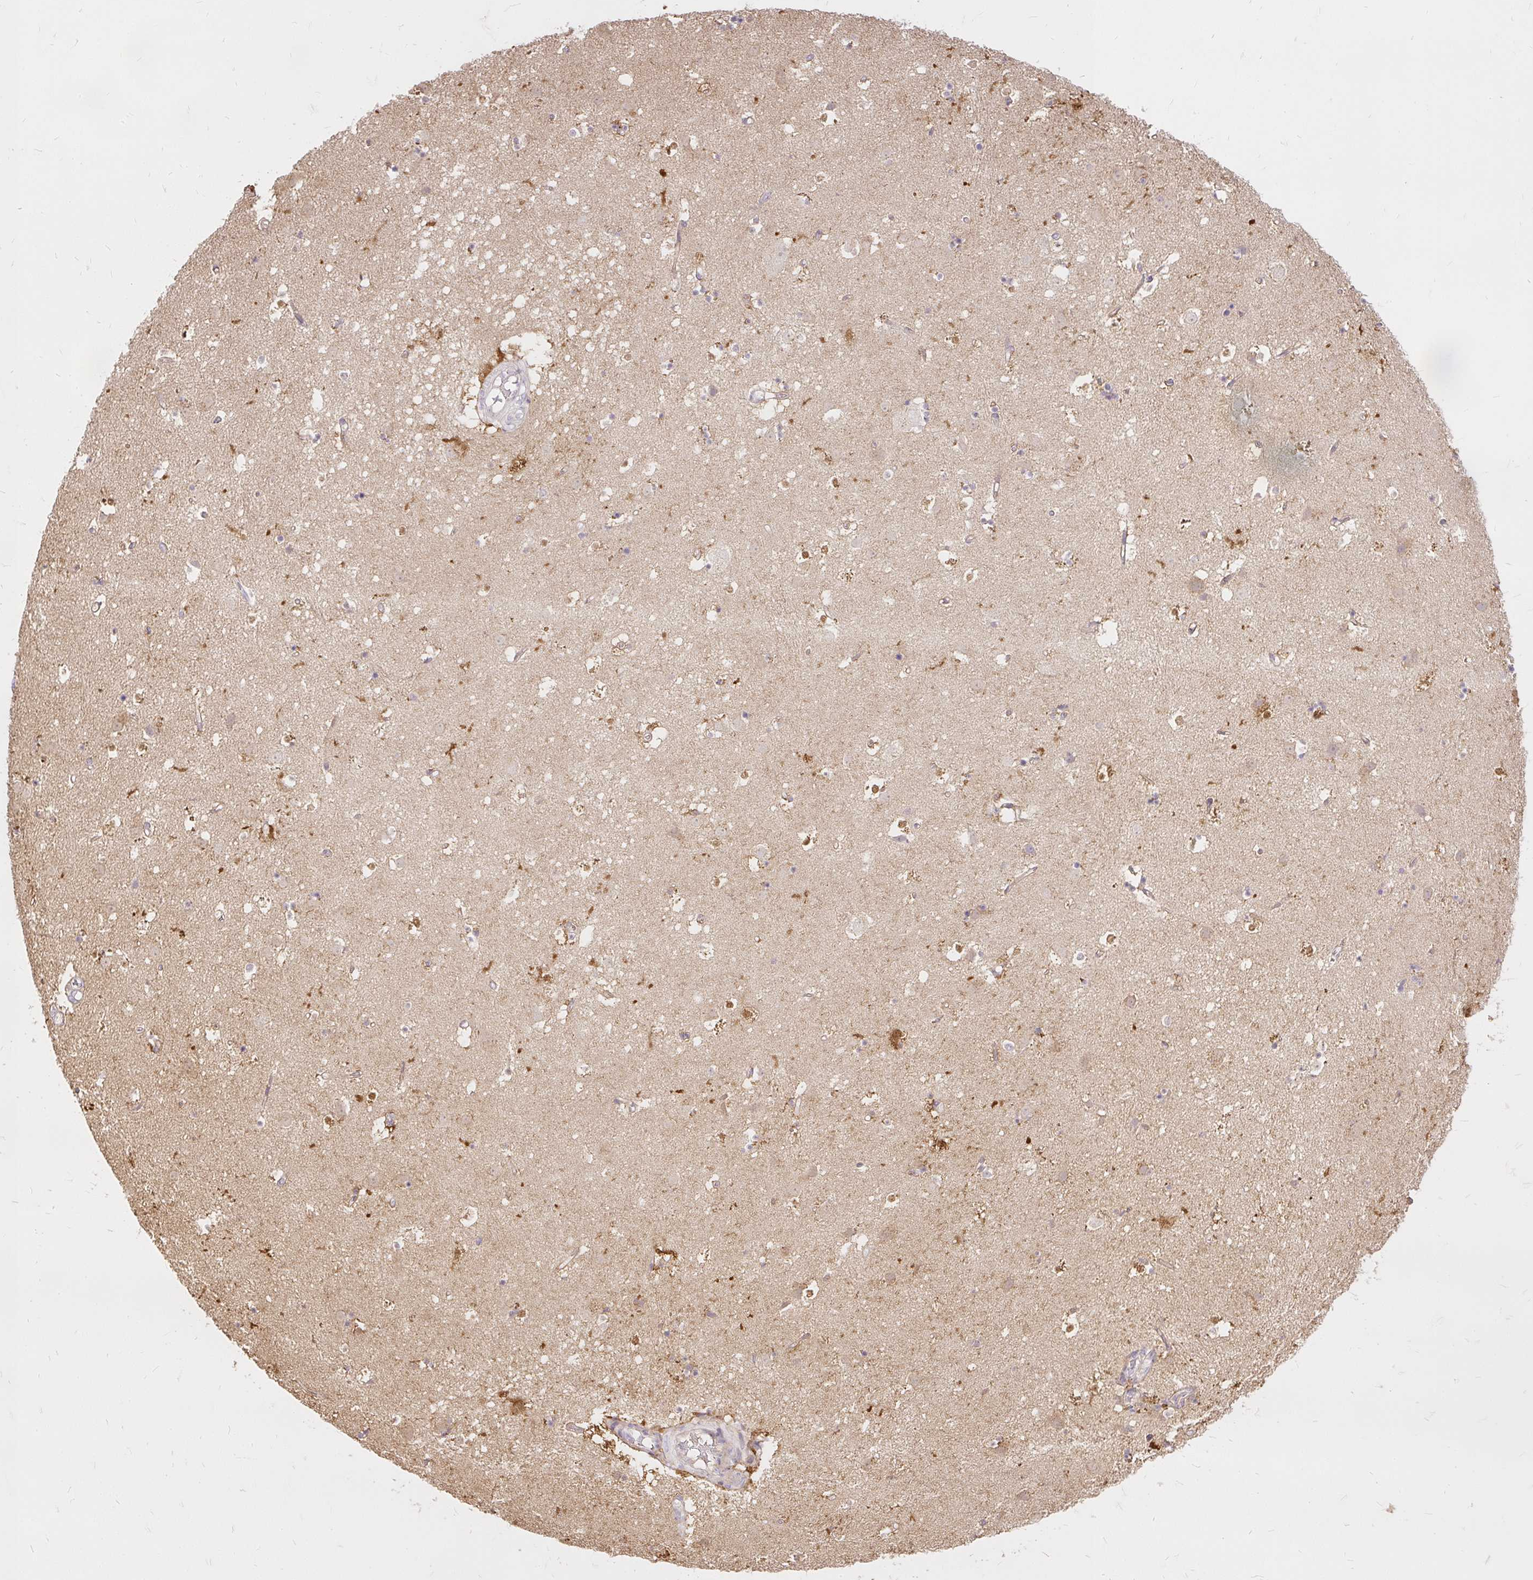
{"staining": {"intensity": "strong", "quantity": "<25%", "location": "cytoplasmic/membranous,nuclear"}, "tissue": "caudate", "cell_type": "Glial cells", "image_type": "normal", "snomed": [{"axis": "morphology", "description": "Normal tissue, NOS"}, {"axis": "topography", "description": "Lateral ventricle wall"}], "caption": "An immunohistochemistry image of normal tissue is shown. Protein staining in brown labels strong cytoplasmic/membranous,nuclear positivity in caudate within glial cells.", "gene": "AP5S1", "patient": {"sex": "male", "age": 58}}